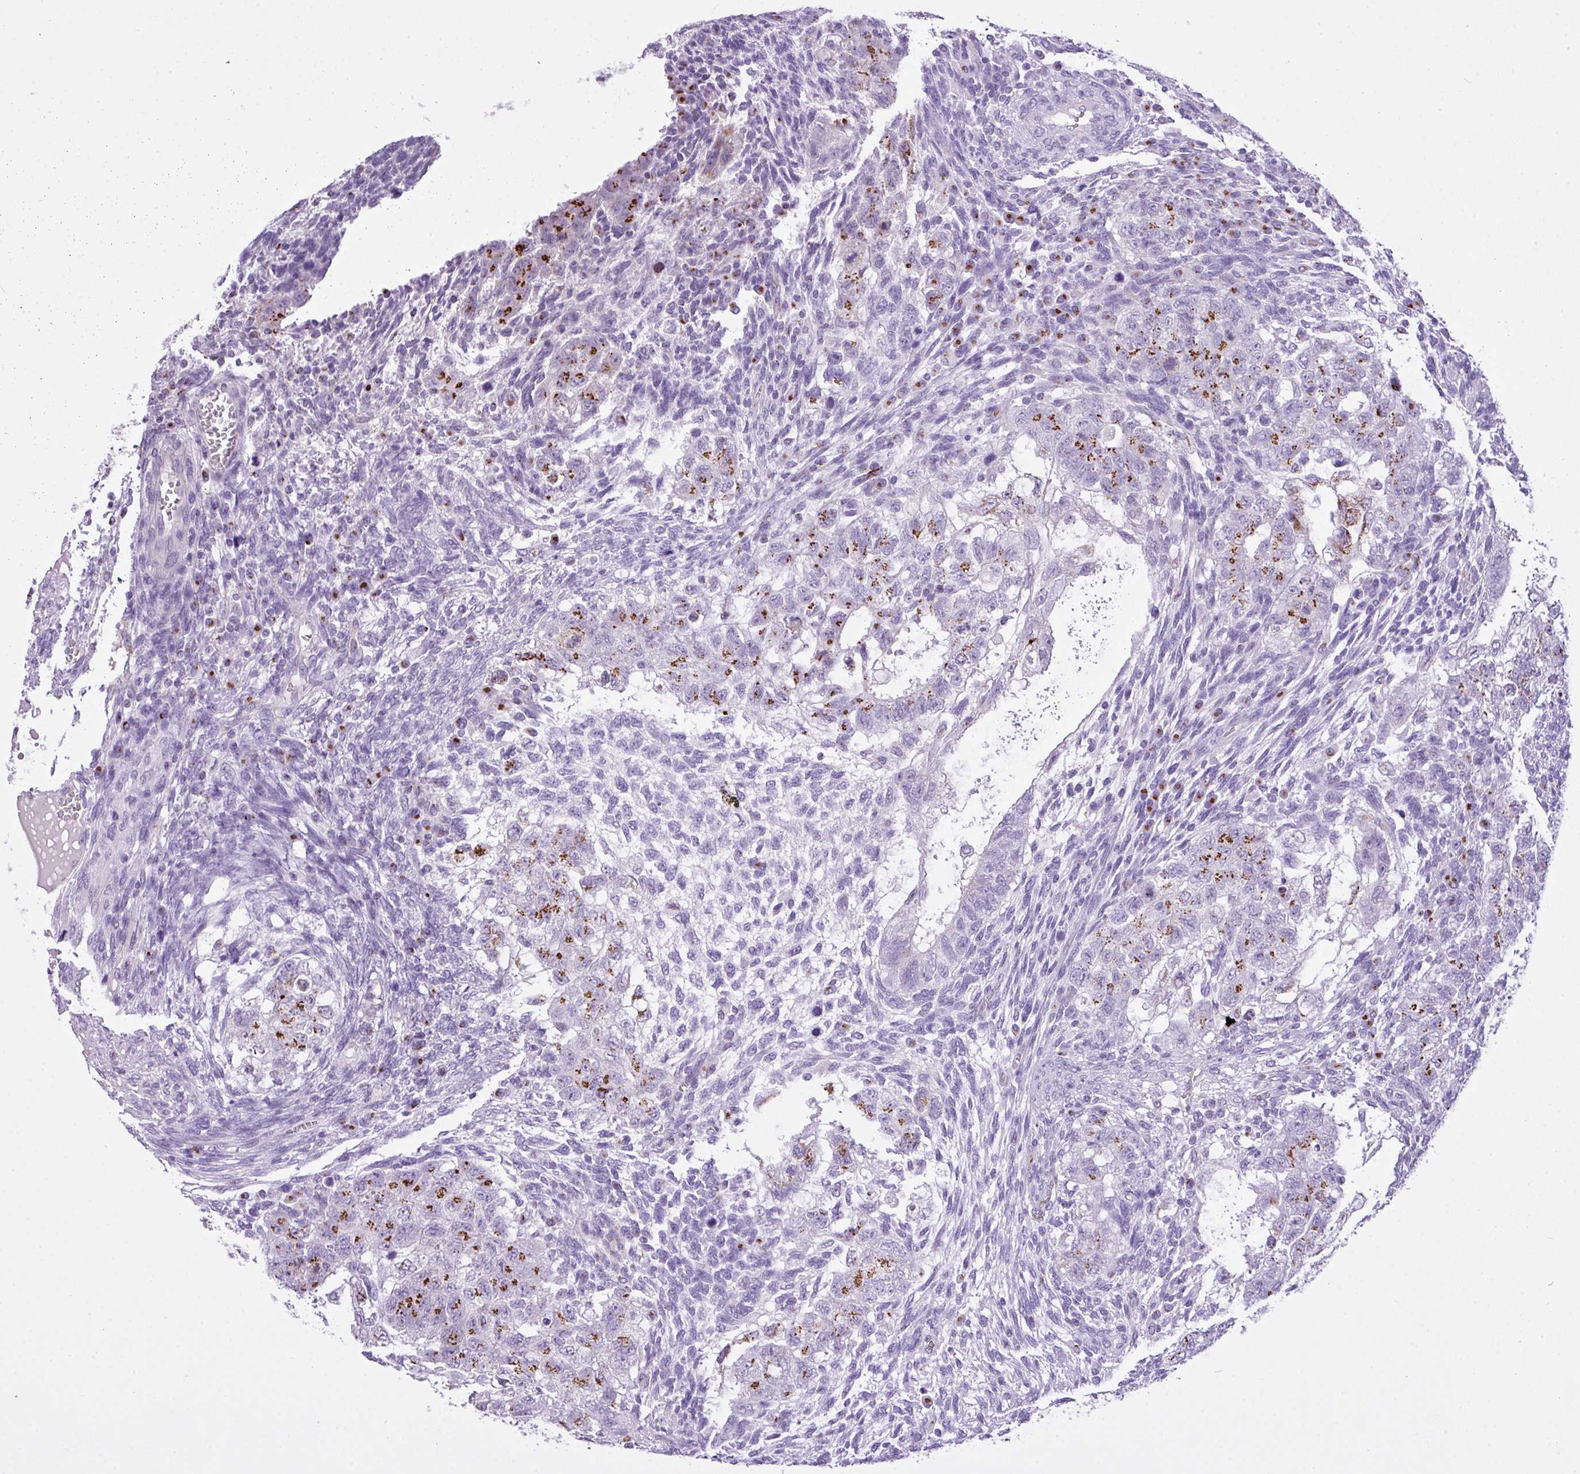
{"staining": {"intensity": "moderate", "quantity": "25%-75%", "location": "cytoplasmic/membranous"}, "tissue": "testis cancer", "cell_type": "Tumor cells", "image_type": "cancer", "snomed": [{"axis": "morphology", "description": "Carcinoma, Embryonal, NOS"}, {"axis": "topography", "description": "Testis"}], "caption": "Embryonal carcinoma (testis) stained for a protein reveals moderate cytoplasmic/membranous positivity in tumor cells.", "gene": "FAM43A", "patient": {"sex": "male", "age": 37}}